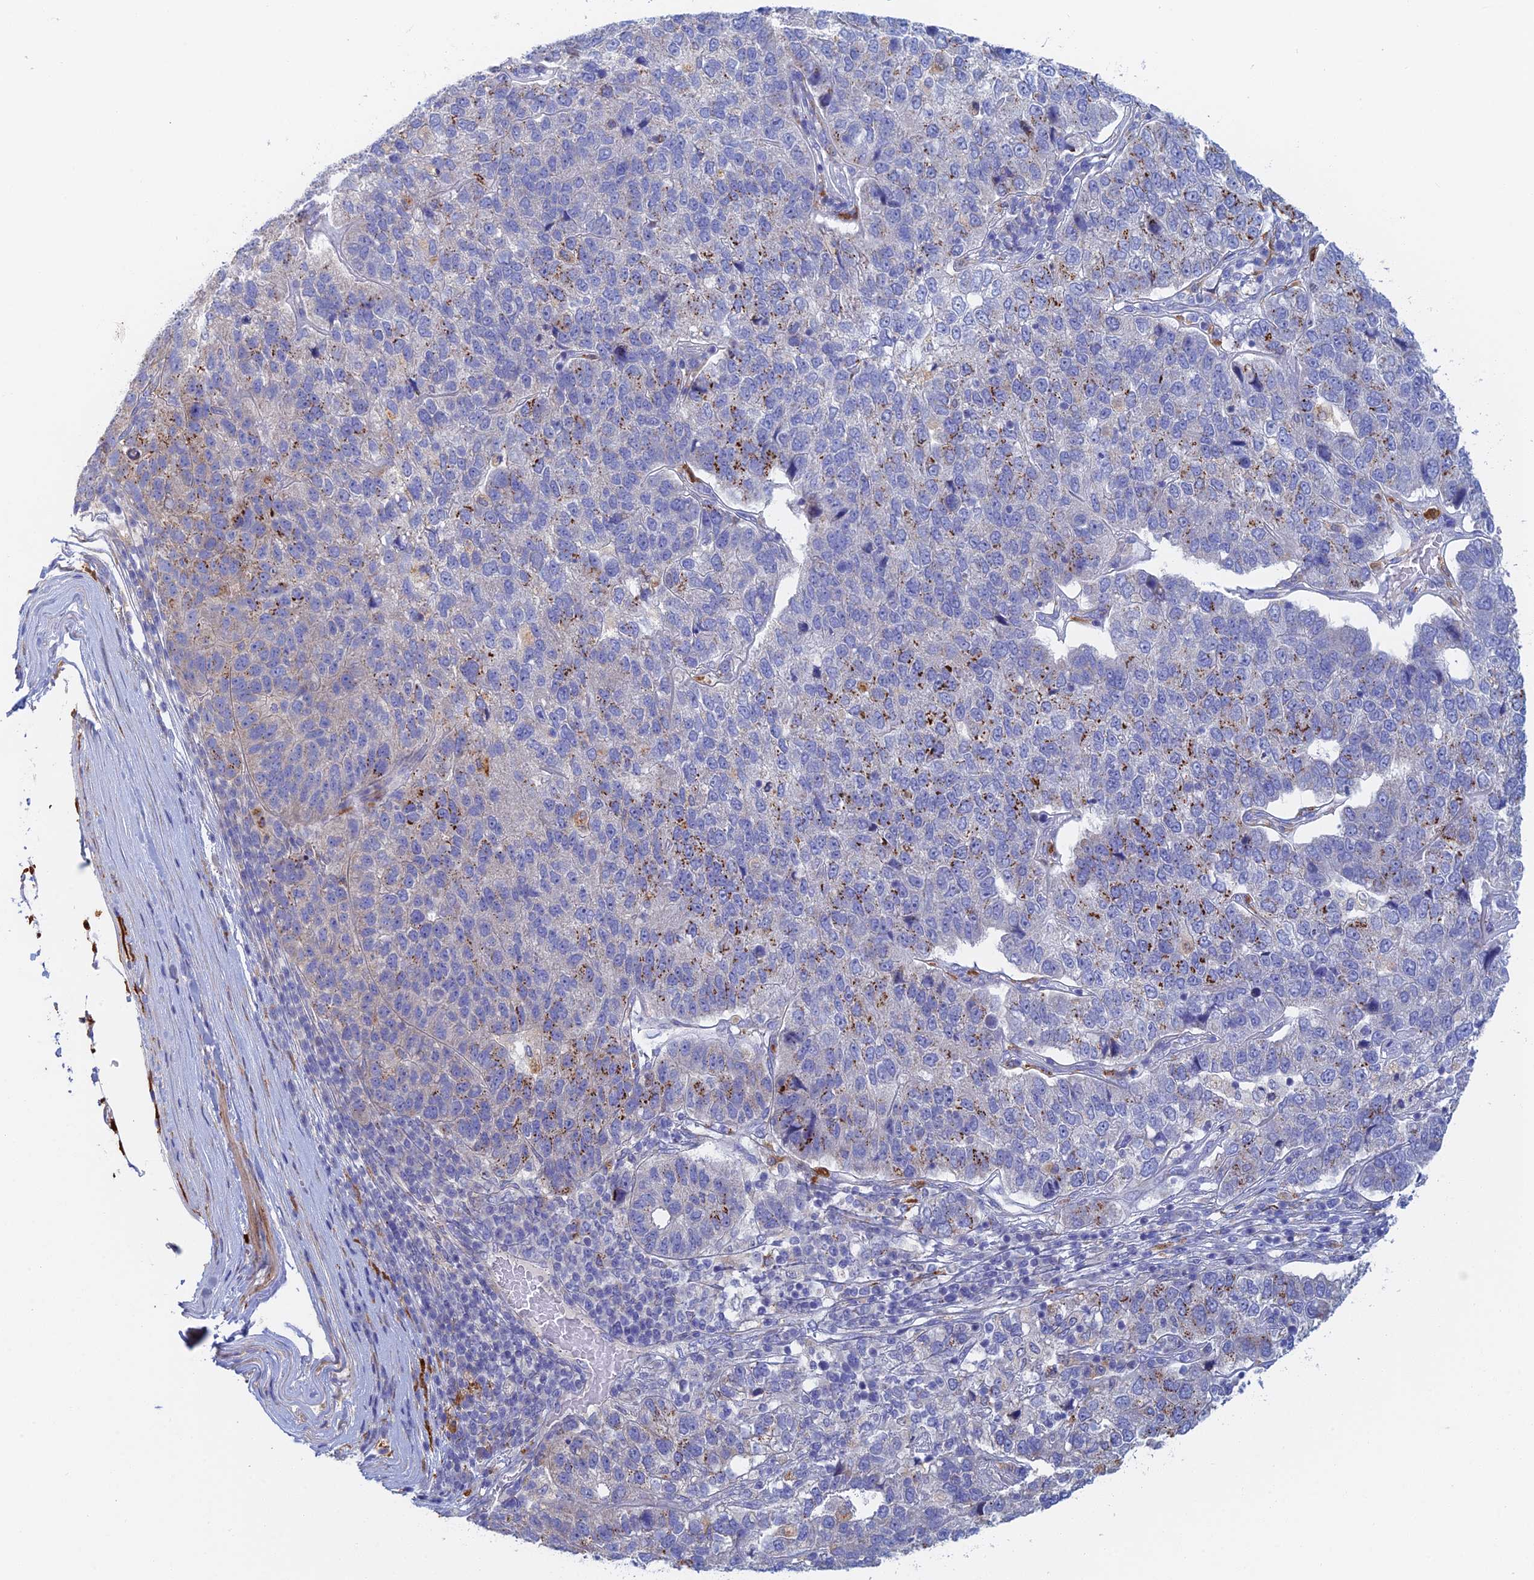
{"staining": {"intensity": "strong", "quantity": "<25%", "location": "cytoplasmic/membranous"}, "tissue": "pancreatic cancer", "cell_type": "Tumor cells", "image_type": "cancer", "snomed": [{"axis": "morphology", "description": "Adenocarcinoma, NOS"}, {"axis": "topography", "description": "Pancreas"}], "caption": "Protein expression by immunohistochemistry (IHC) exhibits strong cytoplasmic/membranous staining in approximately <25% of tumor cells in pancreatic cancer (adenocarcinoma). (IHC, brightfield microscopy, high magnification).", "gene": "SLC24A3", "patient": {"sex": "female", "age": 61}}